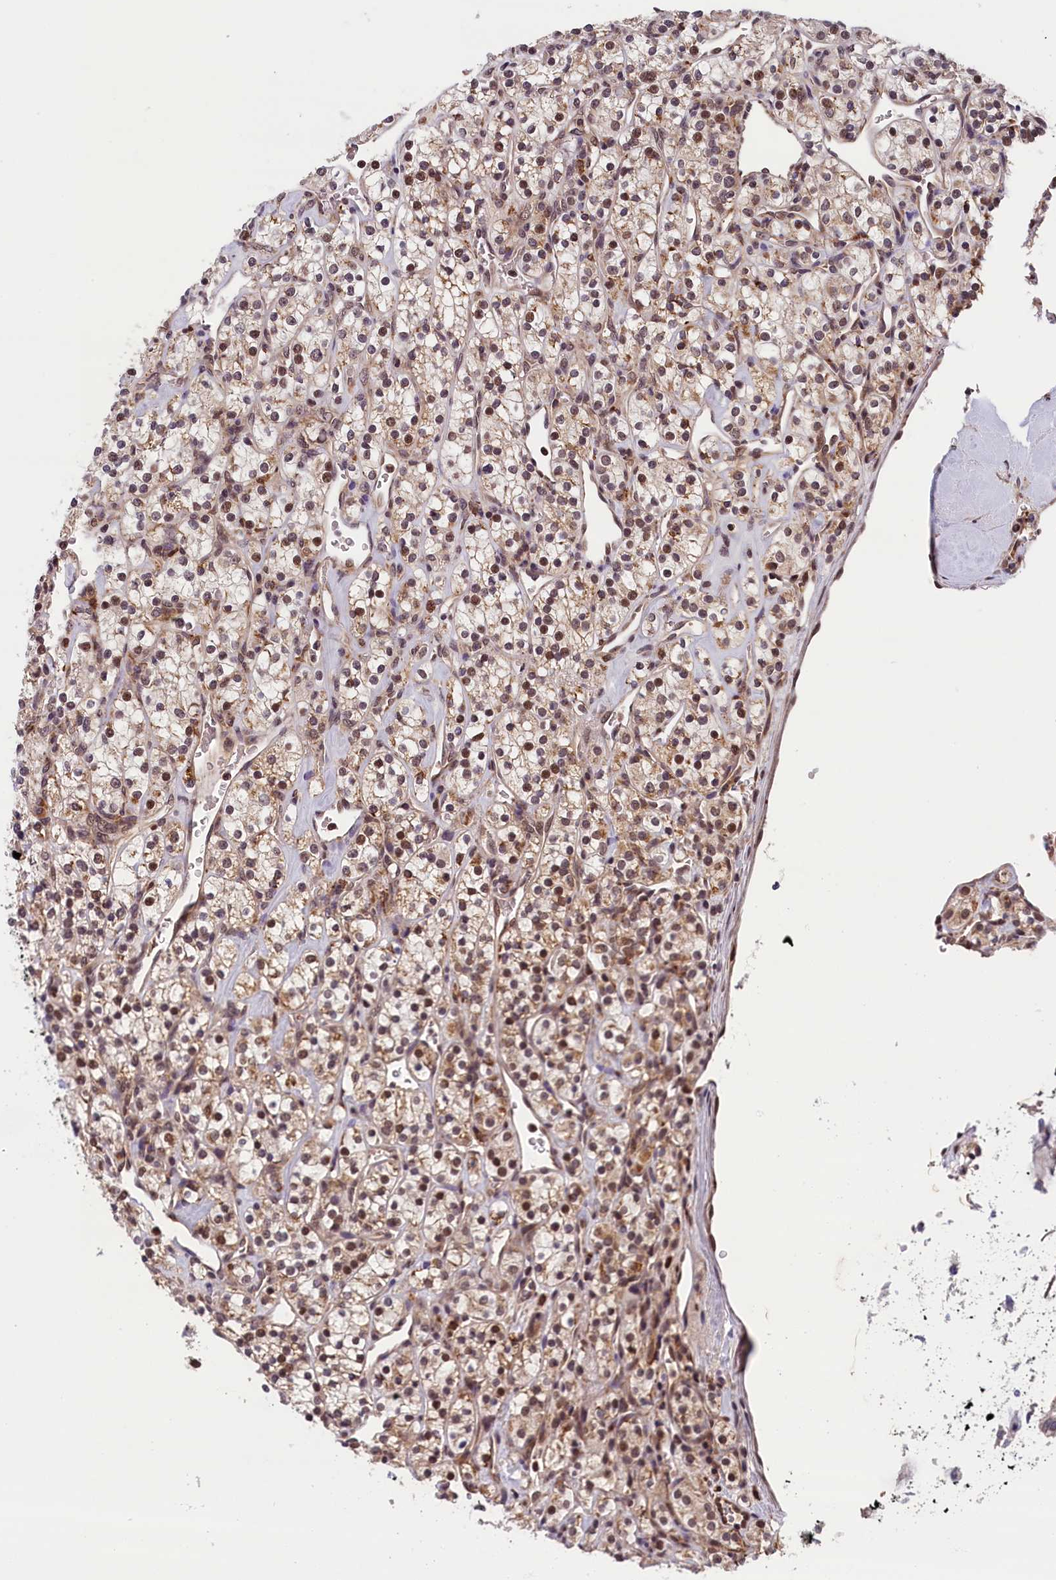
{"staining": {"intensity": "moderate", "quantity": ">75%", "location": "nuclear"}, "tissue": "renal cancer", "cell_type": "Tumor cells", "image_type": "cancer", "snomed": [{"axis": "morphology", "description": "Adenocarcinoma, NOS"}, {"axis": "topography", "description": "Kidney"}], "caption": "Tumor cells show medium levels of moderate nuclear positivity in about >75% of cells in human renal adenocarcinoma.", "gene": "KCNK6", "patient": {"sex": "male", "age": 77}}